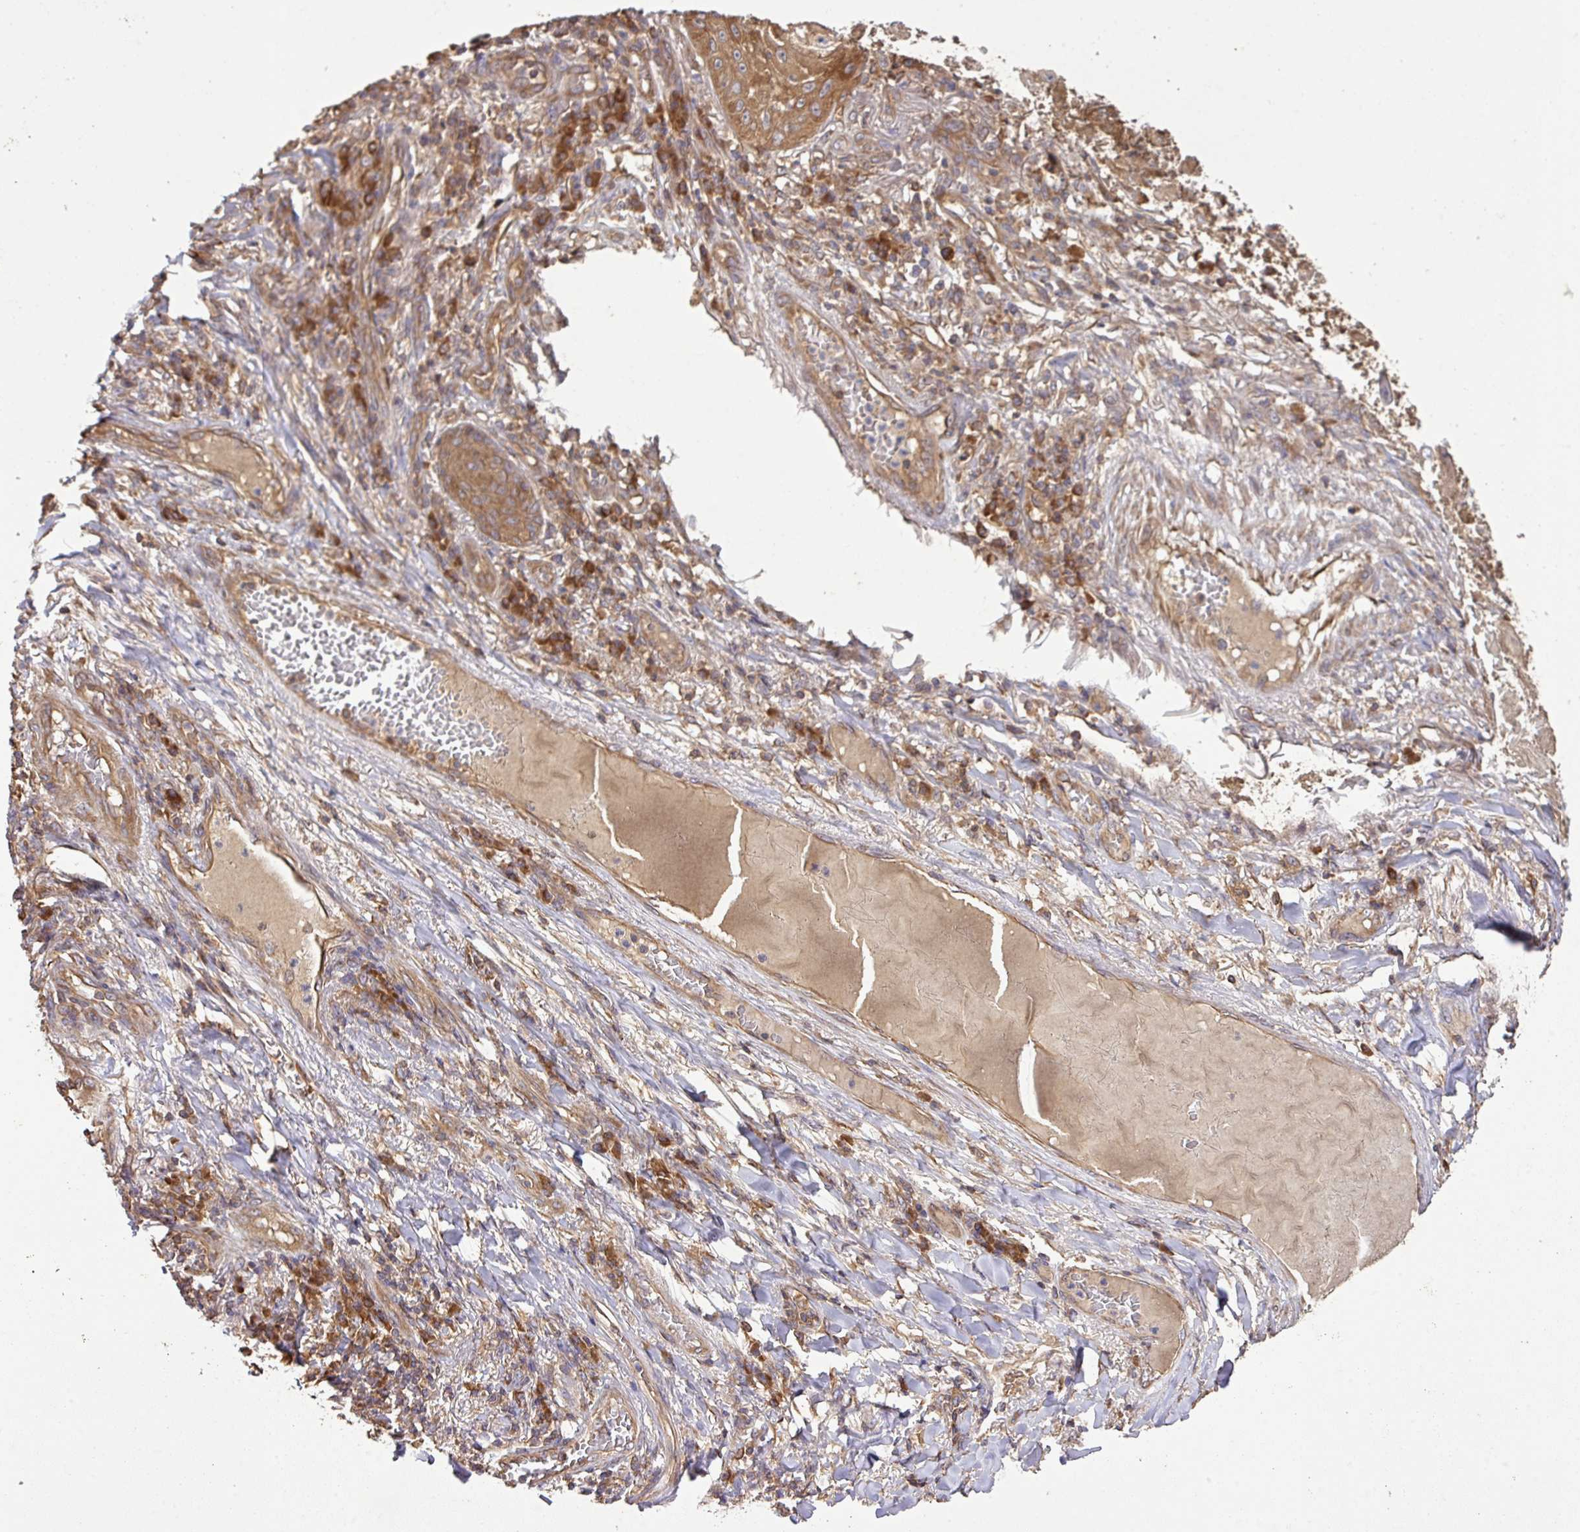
{"staining": {"intensity": "moderate", "quantity": ">75%", "location": "cytoplasmic/membranous,nuclear"}, "tissue": "skin cancer", "cell_type": "Tumor cells", "image_type": "cancer", "snomed": [{"axis": "morphology", "description": "Squamous cell carcinoma, NOS"}, {"axis": "topography", "description": "Skin"}], "caption": "Human squamous cell carcinoma (skin) stained for a protein (brown) displays moderate cytoplasmic/membranous and nuclear positive positivity in about >75% of tumor cells.", "gene": "GSPT1", "patient": {"sex": "male", "age": 70}}